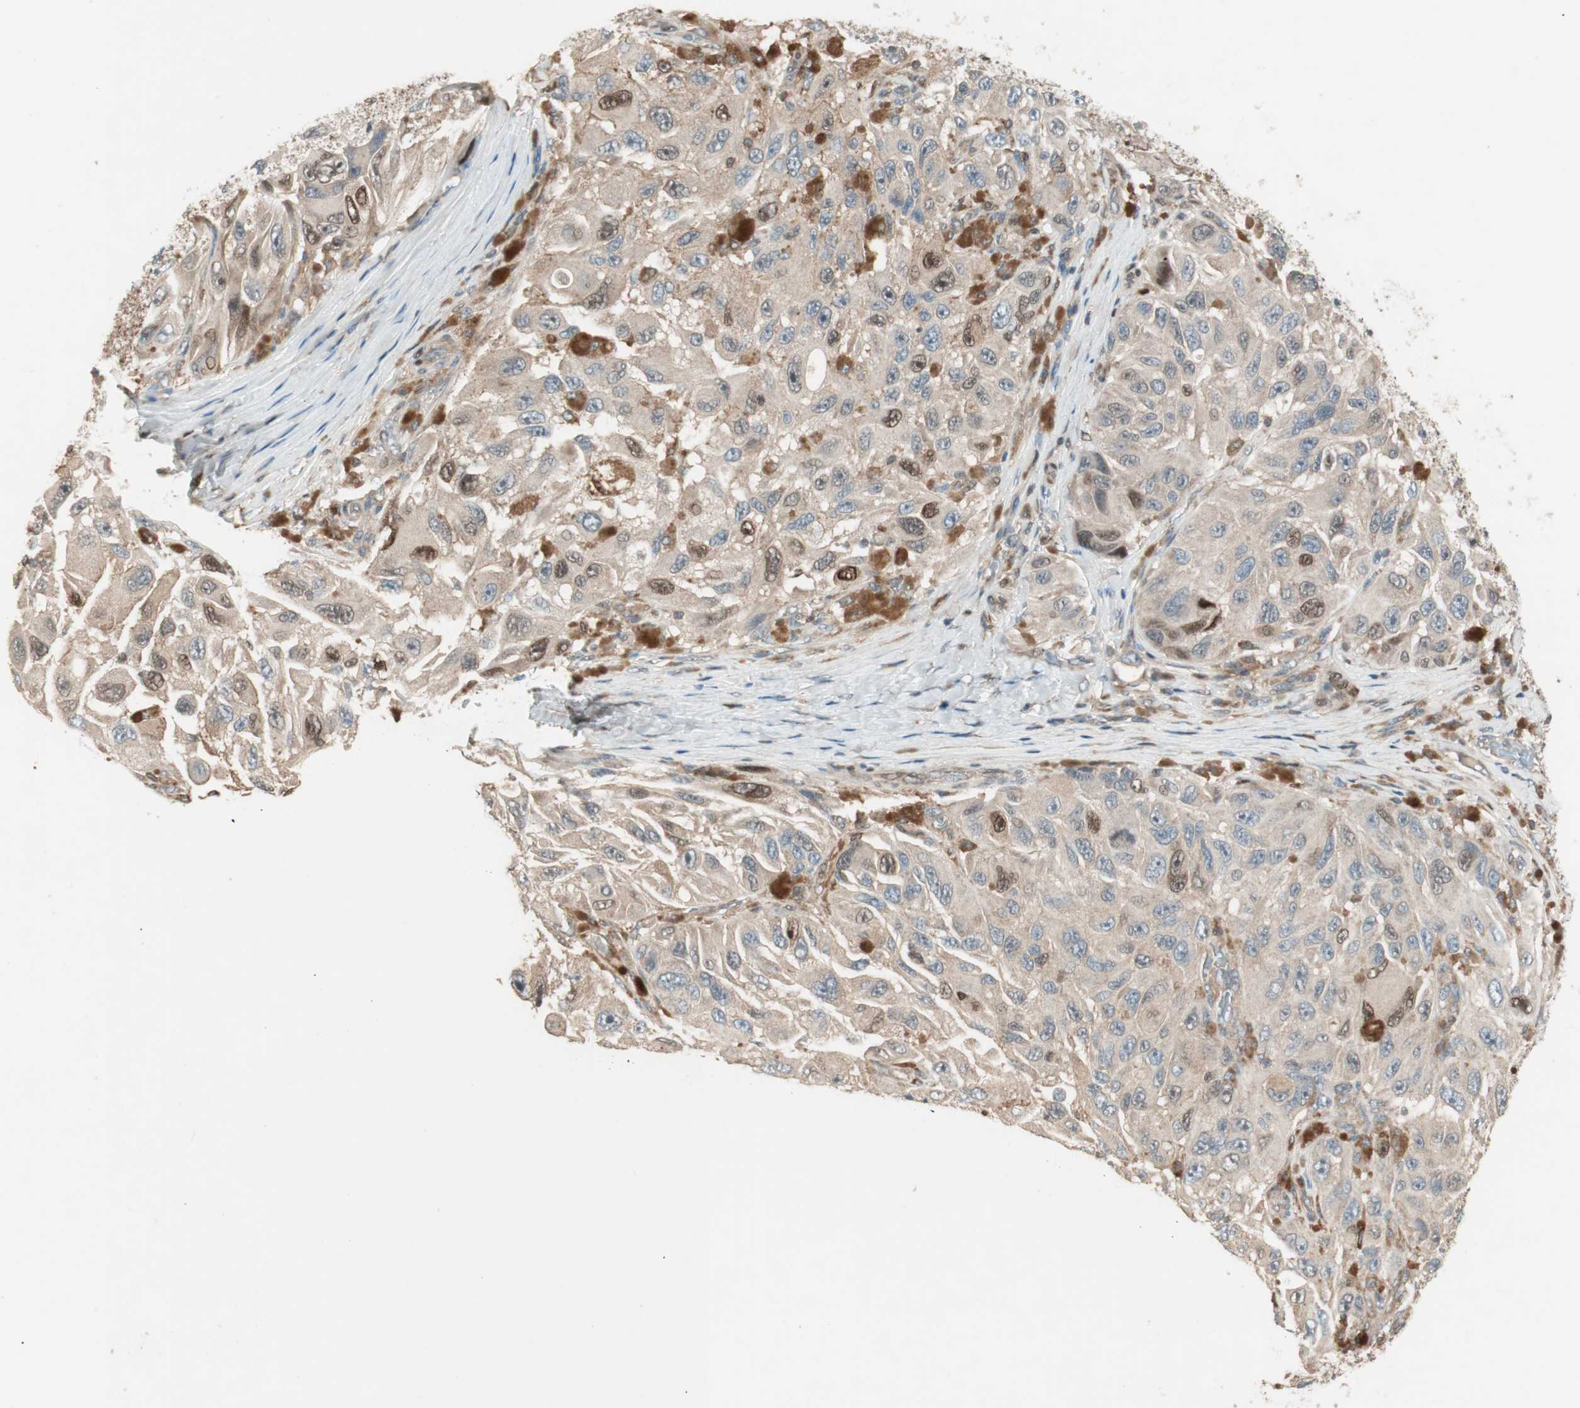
{"staining": {"intensity": "moderate", "quantity": ">75%", "location": "cytoplasmic/membranous,nuclear"}, "tissue": "melanoma", "cell_type": "Tumor cells", "image_type": "cancer", "snomed": [{"axis": "morphology", "description": "Malignant melanoma, NOS"}, {"axis": "topography", "description": "Skin"}], "caption": "Moderate cytoplasmic/membranous and nuclear protein positivity is appreciated in about >75% of tumor cells in melanoma.", "gene": "BIN1", "patient": {"sex": "female", "age": 73}}